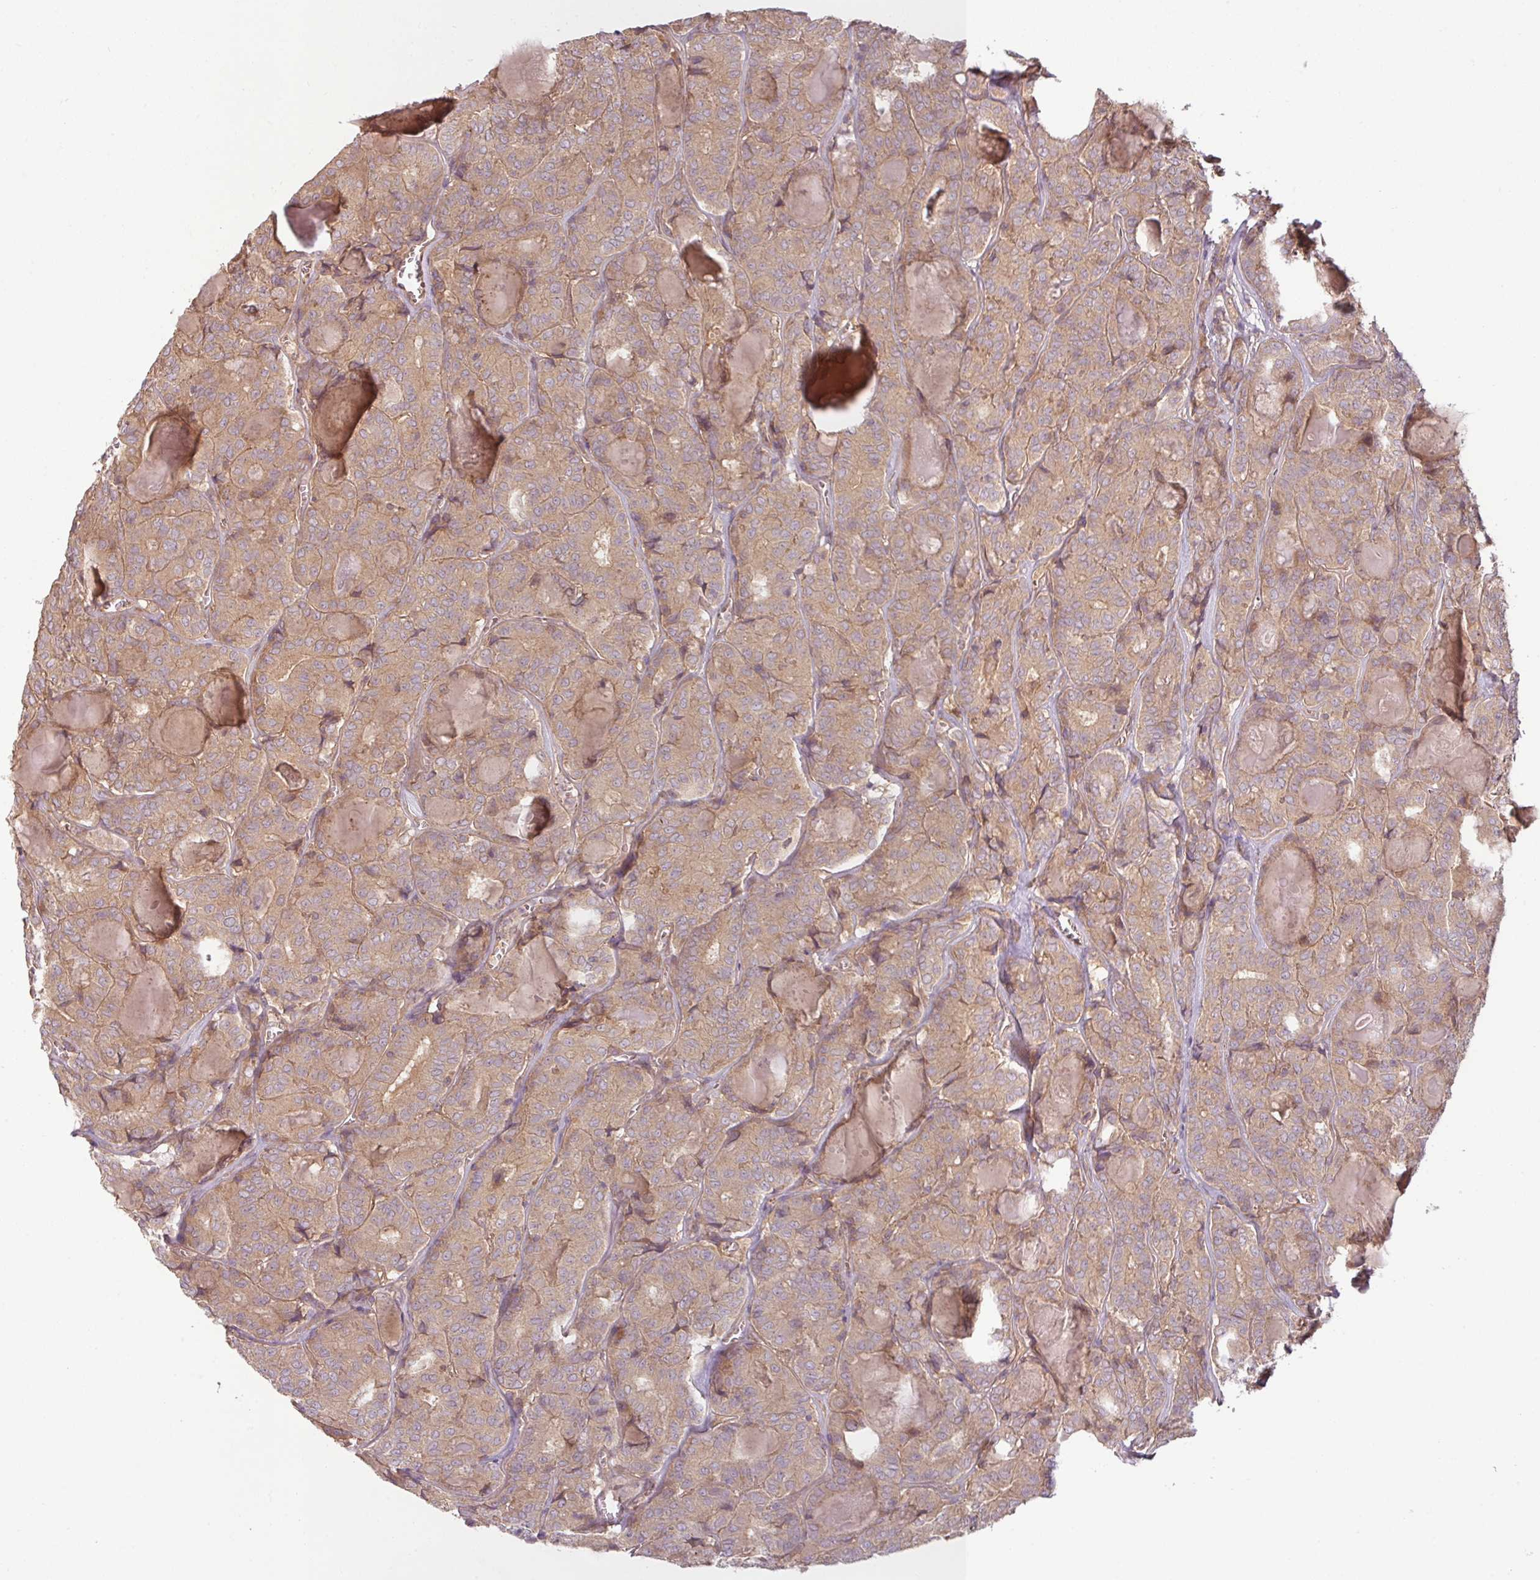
{"staining": {"intensity": "moderate", "quantity": ">75%", "location": "cytoplasmic/membranous"}, "tissue": "thyroid cancer", "cell_type": "Tumor cells", "image_type": "cancer", "snomed": [{"axis": "morphology", "description": "Papillary adenocarcinoma, NOS"}, {"axis": "topography", "description": "Thyroid gland"}], "caption": "Protein analysis of thyroid cancer (papillary adenocarcinoma) tissue reveals moderate cytoplasmic/membranous positivity in approximately >75% of tumor cells.", "gene": "RNF31", "patient": {"sex": "female", "age": 72}}